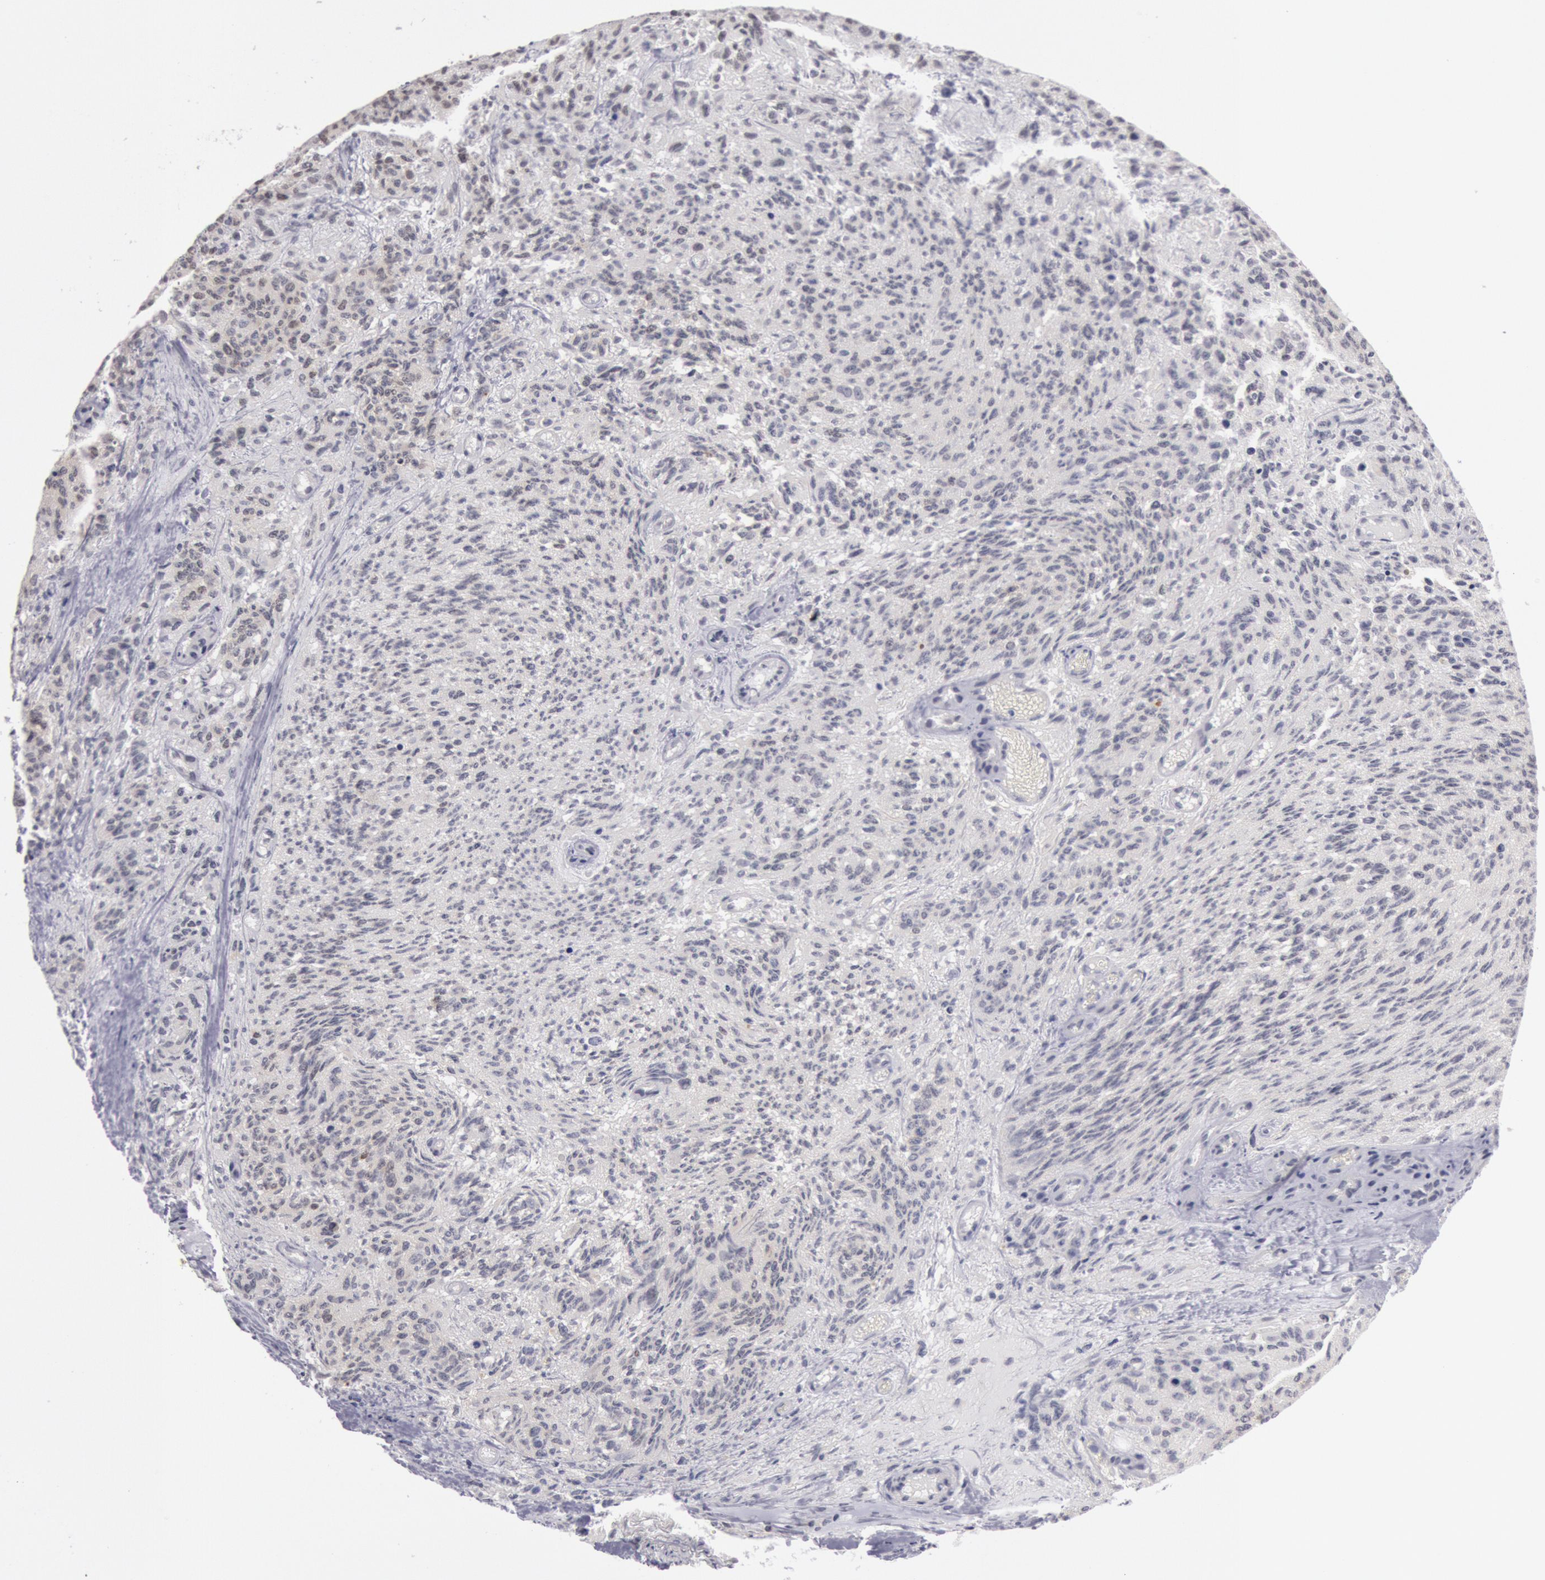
{"staining": {"intensity": "strong", "quantity": ">75%", "location": "nuclear"}, "tissue": "glioma", "cell_type": "Tumor cells", "image_type": "cancer", "snomed": [{"axis": "morphology", "description": "Glioma, malignant, High grade"}, {"axis": "topography", "description": "Brain"}], "caption": "Tumor cells demonstrate strong nuclear staining in approximately >75% of cells in malignant glioma (high-grade).", "gene": "ESS2", "patient": {"sex": "male", "age": 36}}